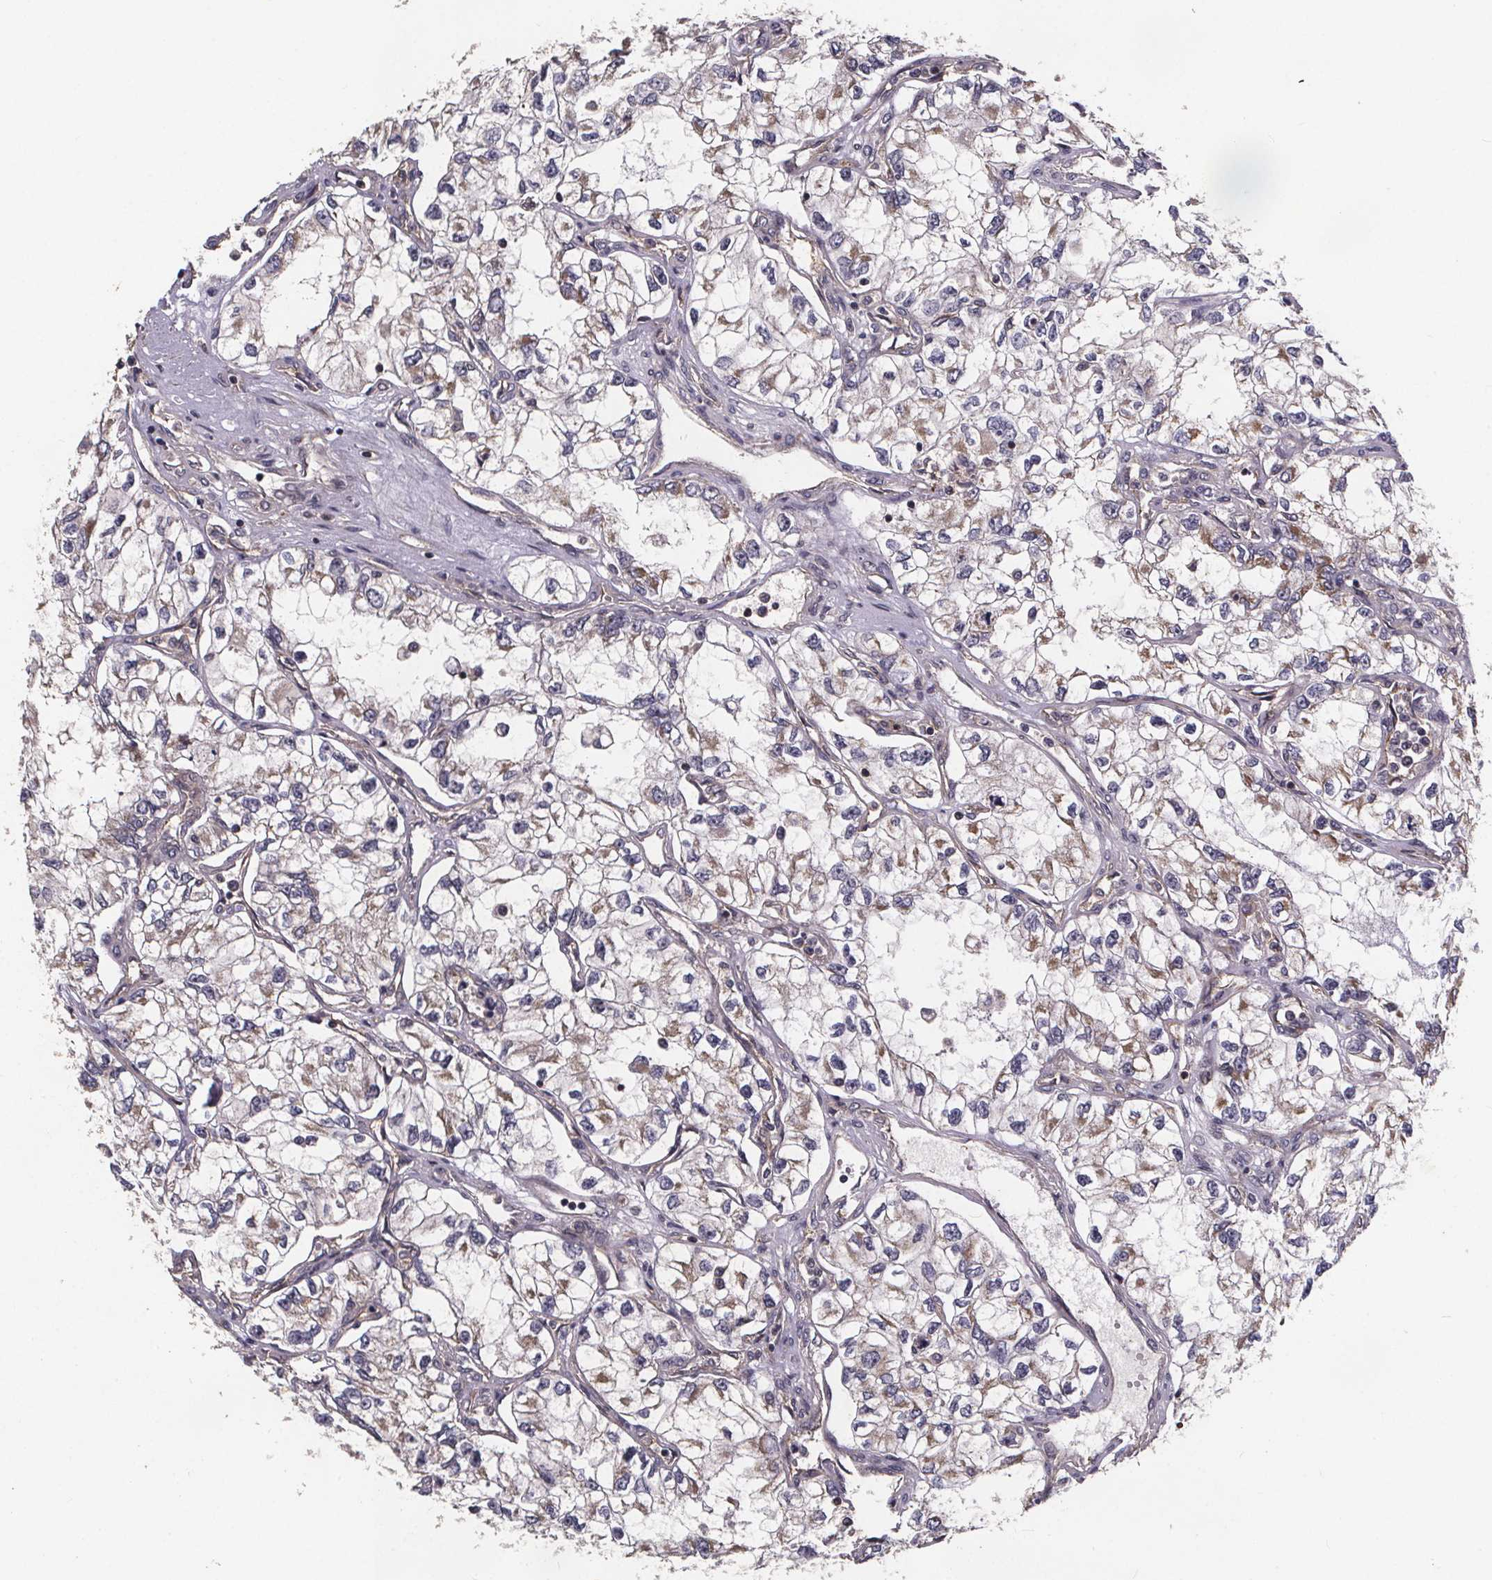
{"staining": {"intensity": "moderate", "quantity": "25%-75%", "location": "cytoplasmic/membranous"}, "tissue": "renal cancer", "cell_type": "Tumor cells", "image_type": "cancer", "snomed": [{"axis": "morphology", "description": "Adenocarcinoma, NOS"}, {"axis": "topography", "description": "Kidney"}], "caption": "Brown immunohistochemical staining in adenocarcinoma (renal) shows moderate cytoplasmic/membranous expression in approximately 25%-75% of tumor cells.", "gene": "YME1L1", "patient": {"sex": "female", "age": 59}}